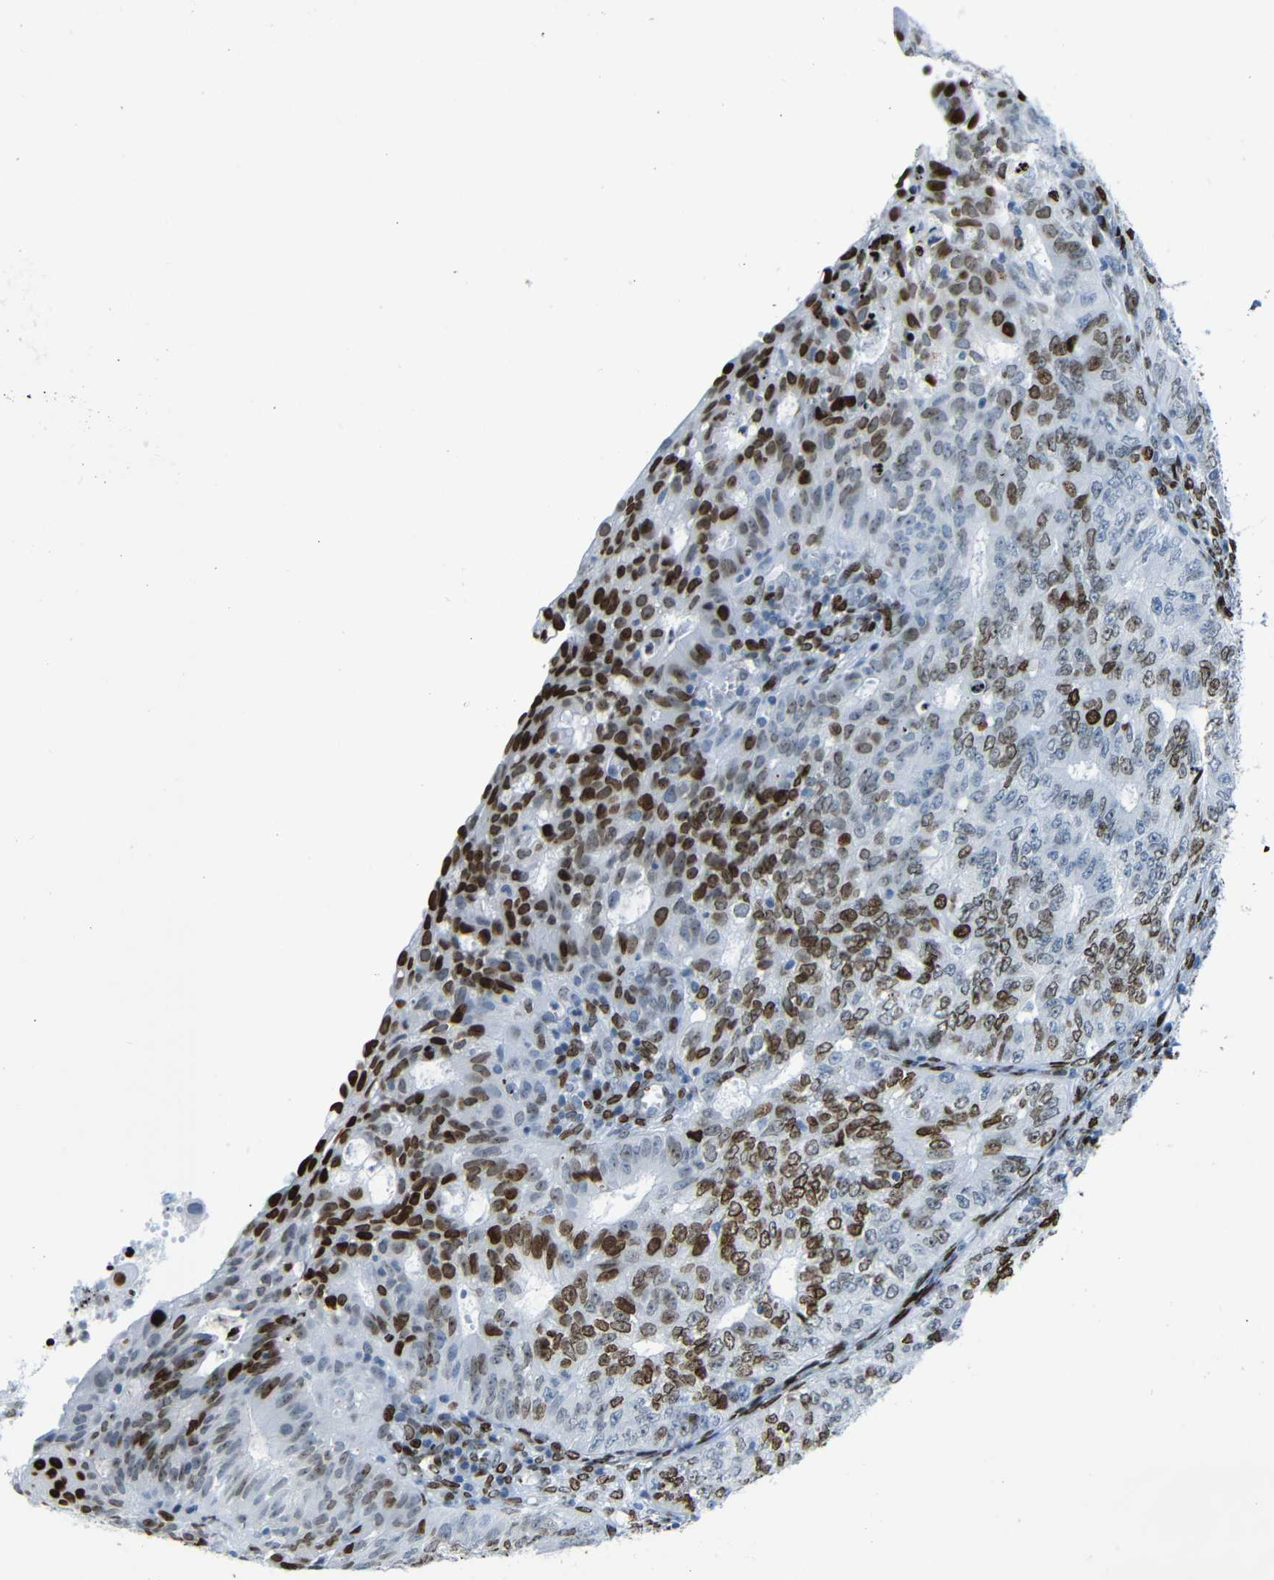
{"staining": {"intensity": "strong", "quantity": ">75%", "location": "nuclear"}, "tissue": "endometrial cancer", "cell_type": "Tumor cells", "image_type": "cancer", "snomed": [{"axis": "morphology", "description": "Adenocarcinoma, NOS"}, {"axis": "topography", "description": "Endometrium"}], "caption": "DAB immunohistochemical staining of endometrial cancer (adenocarcinoma) demonstrates strong nuclear protein positivity in about >75% of tumor cells. The staining is performed using DAB brown chromogen to label protein expression. The nuclei are counter-stained blue using hematoxylin.", "gene": "NPIPB15", "patient": {"sex": "female", "age": 32}}